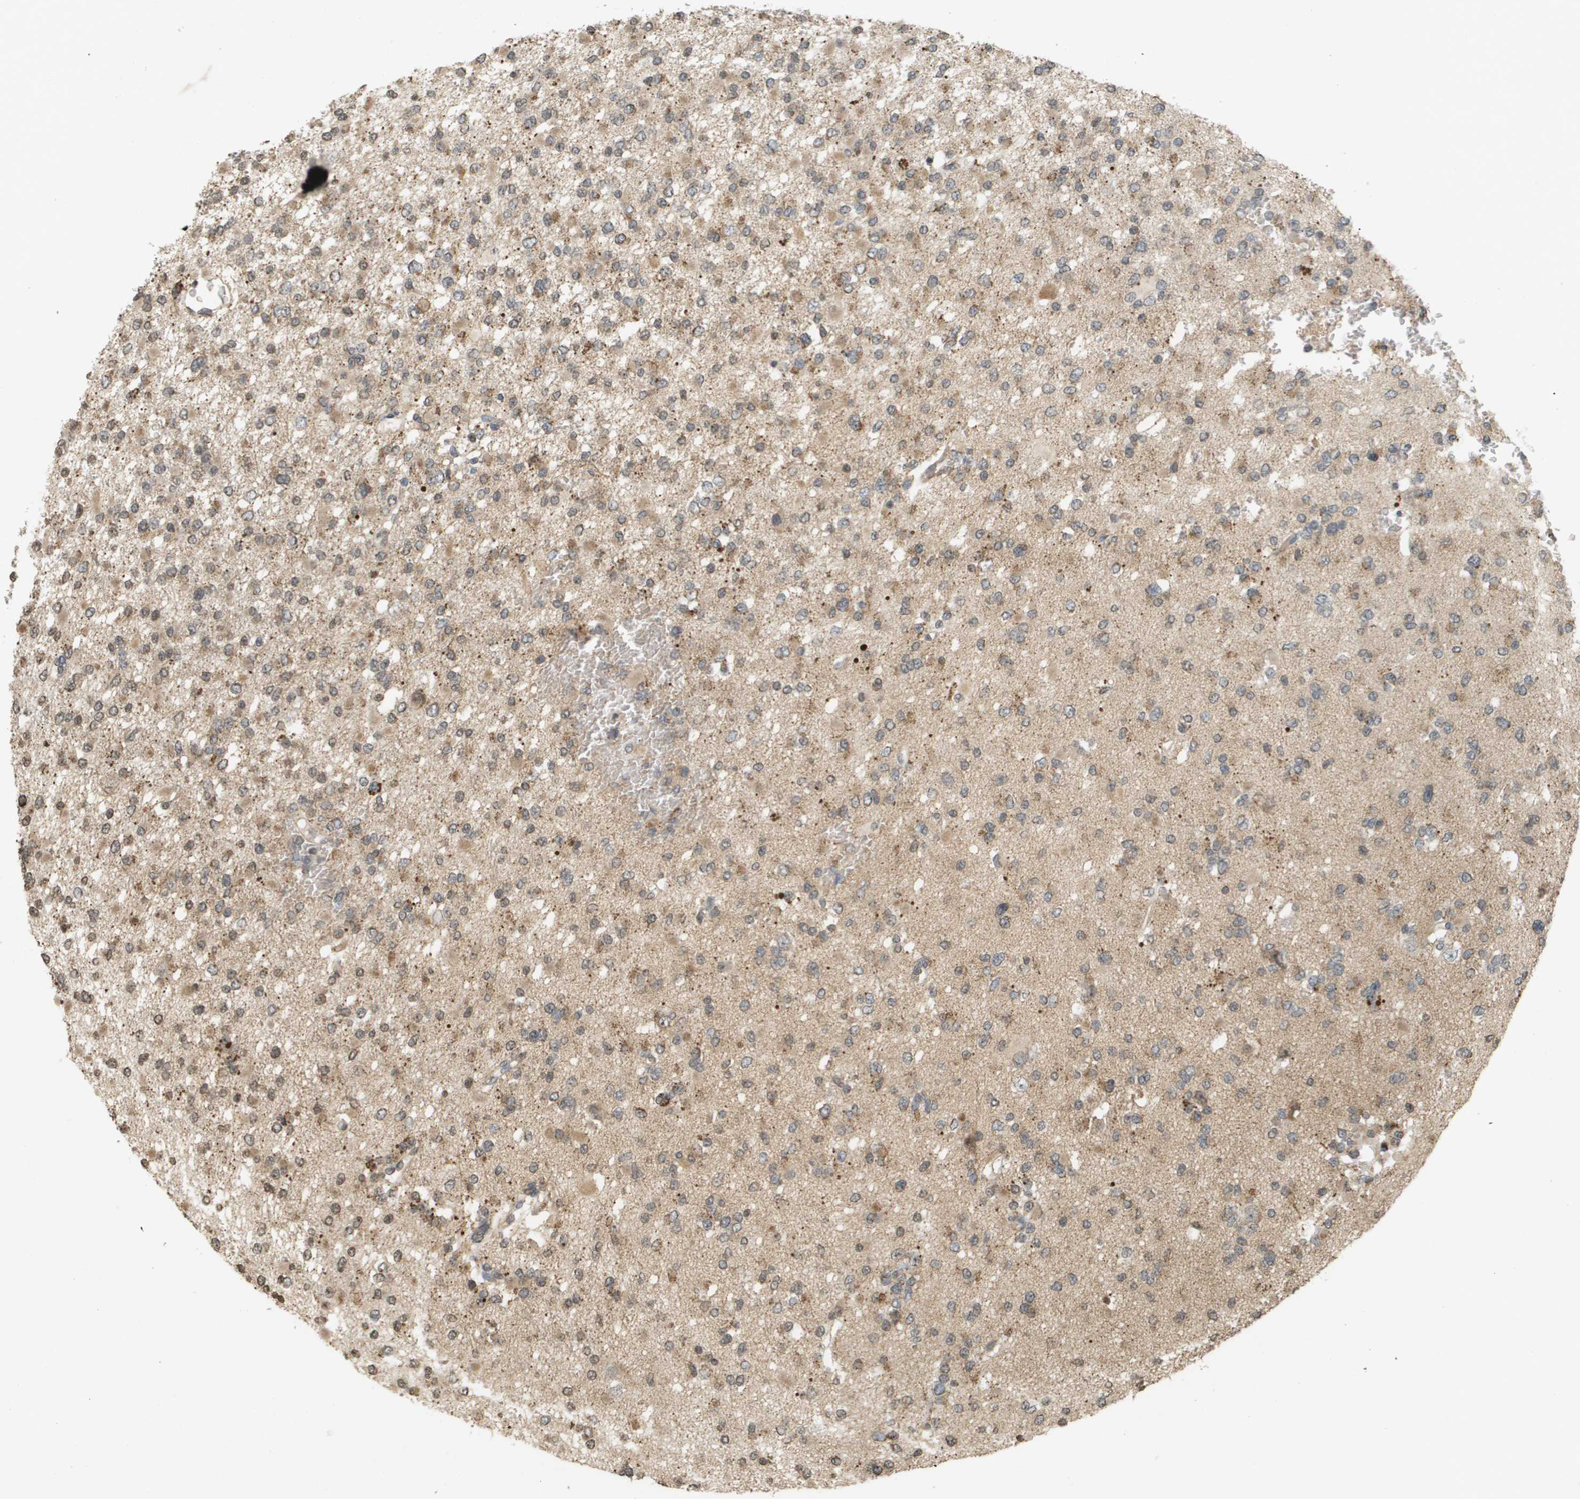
{"staining": {"intensity": "moderate", "quantity": "25%-75%", "location": "cytoplasmic/membranous"}, "tissue": "glioma", "cell_type": "Tumor cells", "image_type": "cancer", "snomed": [{"axis": "morphology", "description": "Glioma, malignant, Low grade"}, {"axis": "topography", "description": "Brain"}], "caption": "Human low-grade glioma (malignant) stained with a protein marker shows moderate staining in tumor cells.", "gene": "RAB21", "patient": {"sex": "female", "age": 22}}